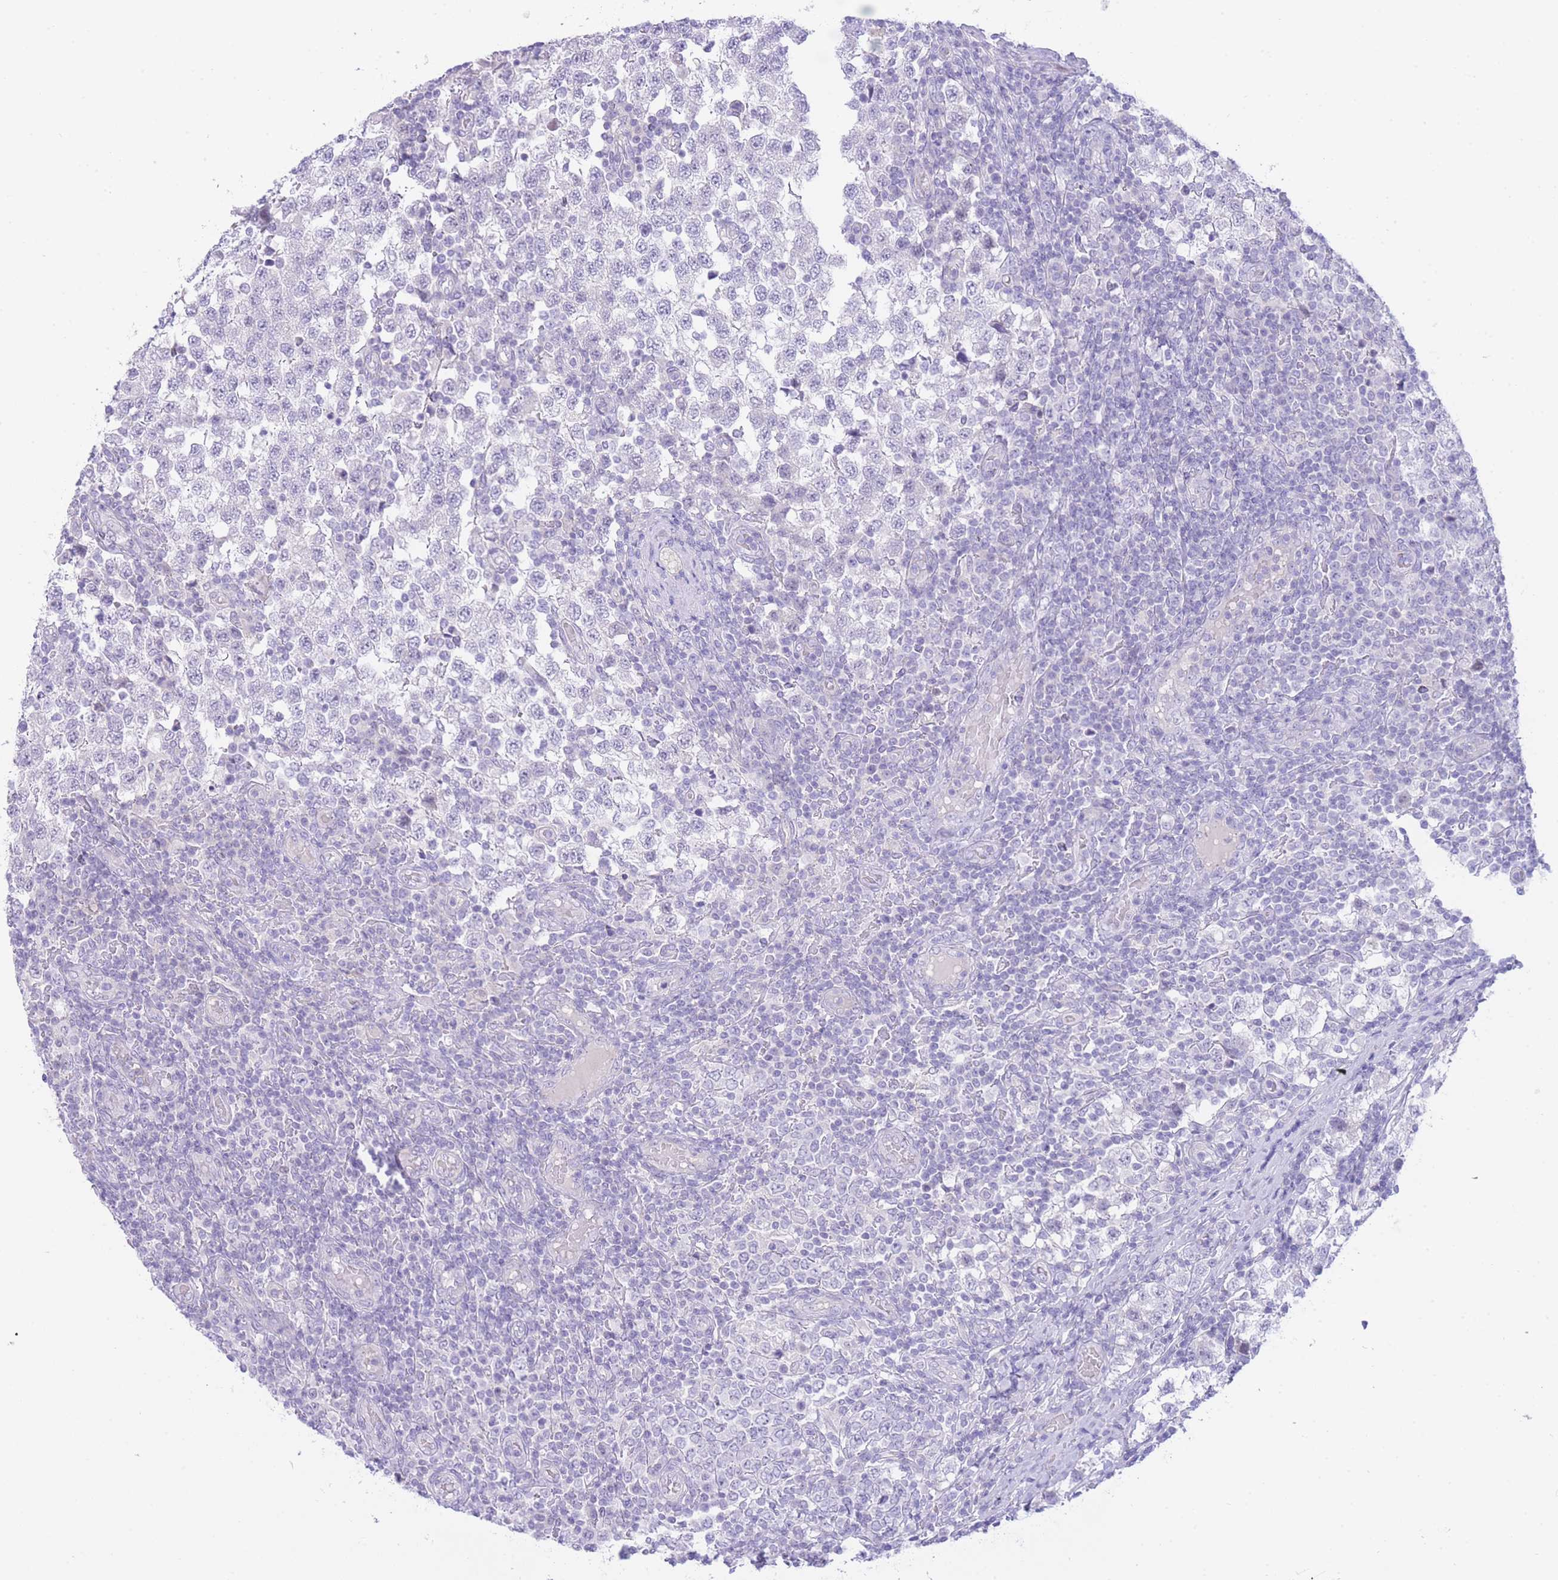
{"staining": {"intensity": "negative", "quantity": "none", "location": "none"}, "tissue": "testis cancer", "cell_type": "Tumor cells", "image_type": "cancer", "snomed": [{"axis": "morphology", "description": "Seminoma, NOS"}, {"axis": "topography", "description": "Testis"}], "caption": "High magnification brightfield microscopy of testis seminoma stained with DAB (3,3'-diaminobenzidine) (brown) and counterstained with hematoxylin (blue): tumor cells show no significant positivity.", "gene": "ZNF212", "patient": {"sex": "male", "age": 34}}